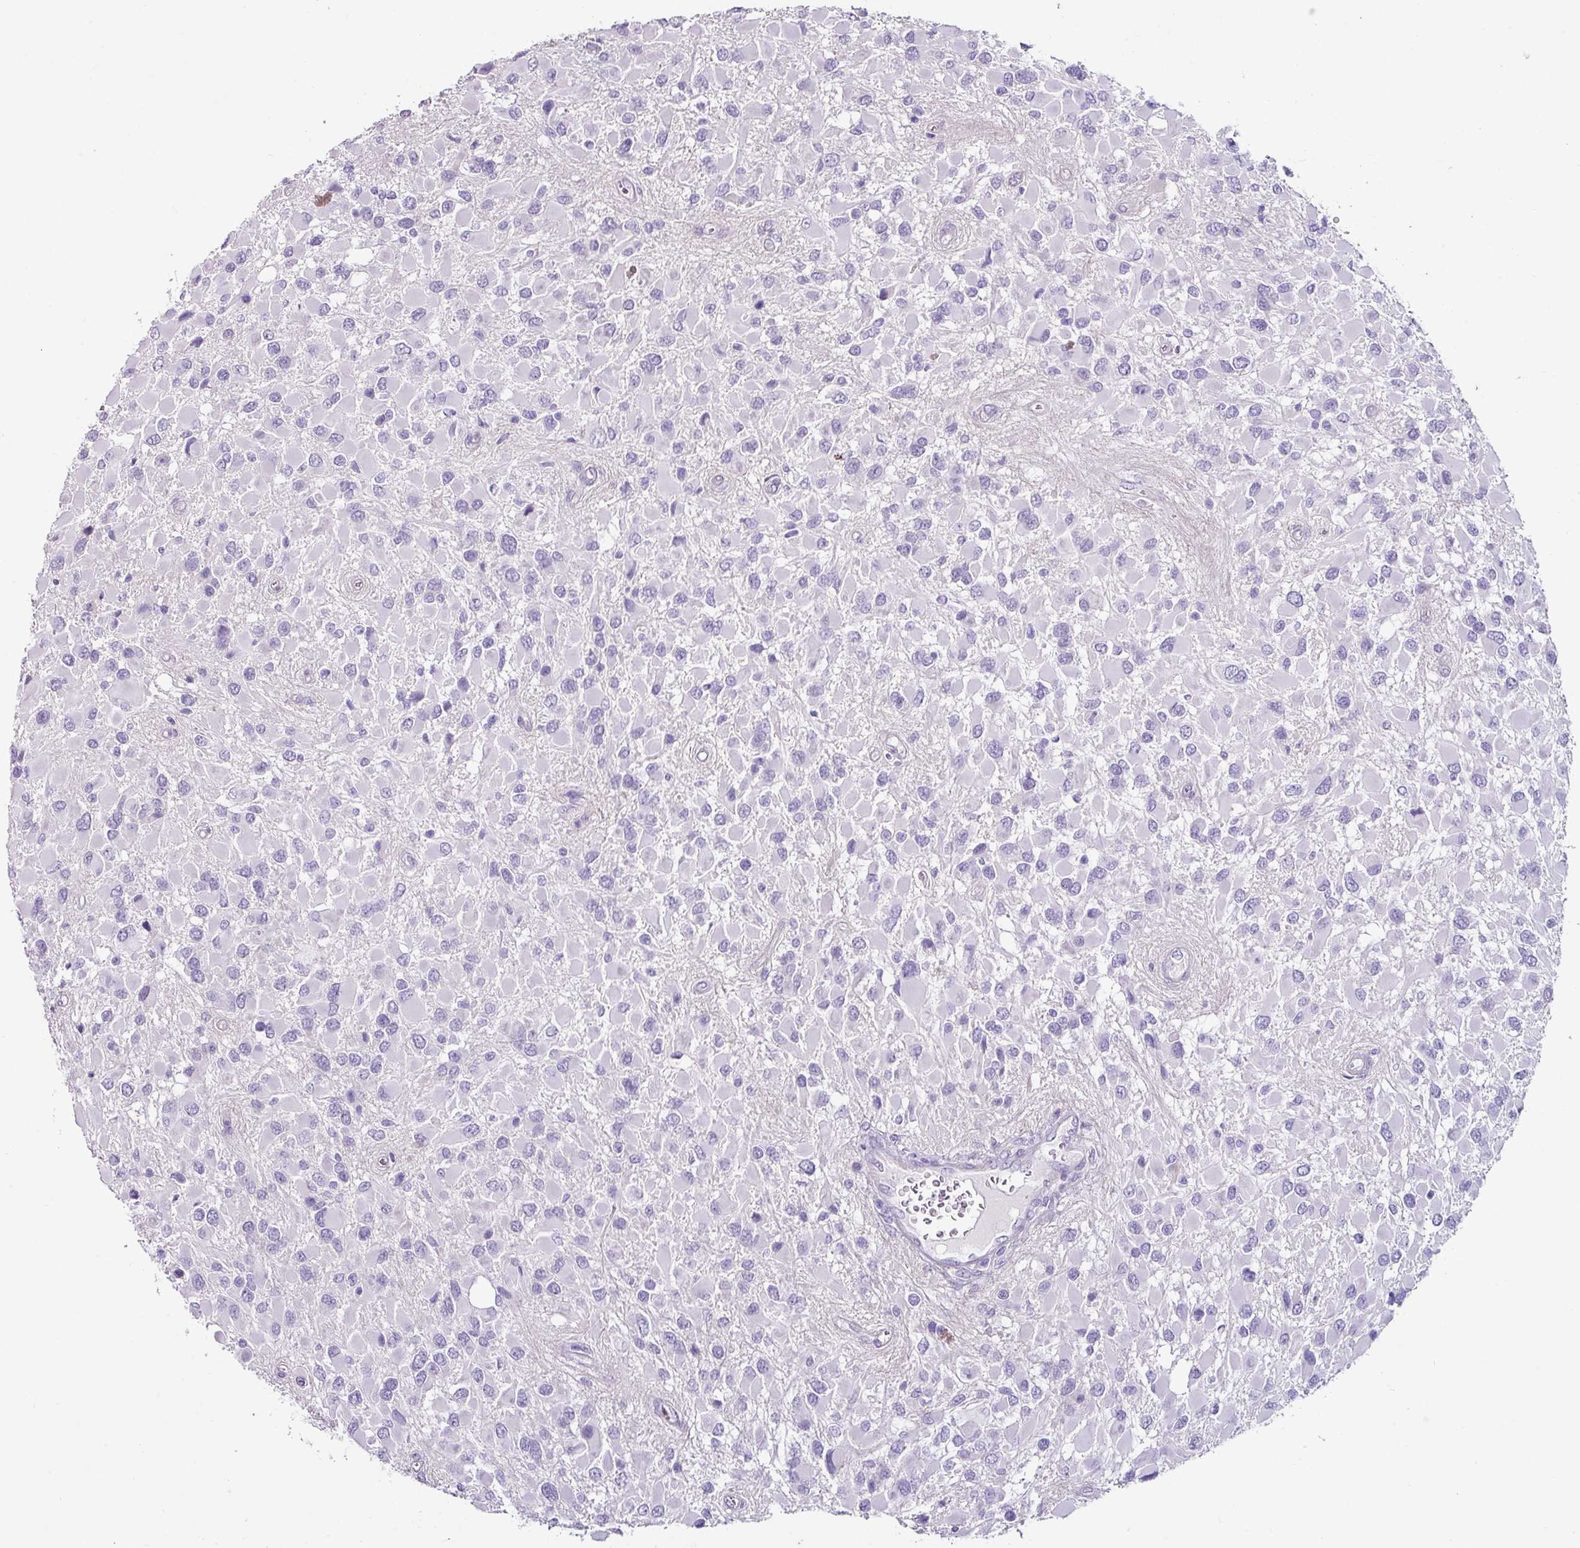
{"staining": {"intensity": "negative", "quantity": "none", "location": "none"}, "tissue": "glioma", "cell_type": "Tumor cells", "image_type": "cancer", "snomed": [{"axis": "morphology", "description": "Glioma, malignant, High grade"}, {"axis": "topography", "description": "Brain"}], "caption": "Immunohistochemical staining of malignant glioma (high-grade) shows no significant expression in tumor cells.", "gene": "TRA2A", "patient": {"sex": "male", "age": 53}}